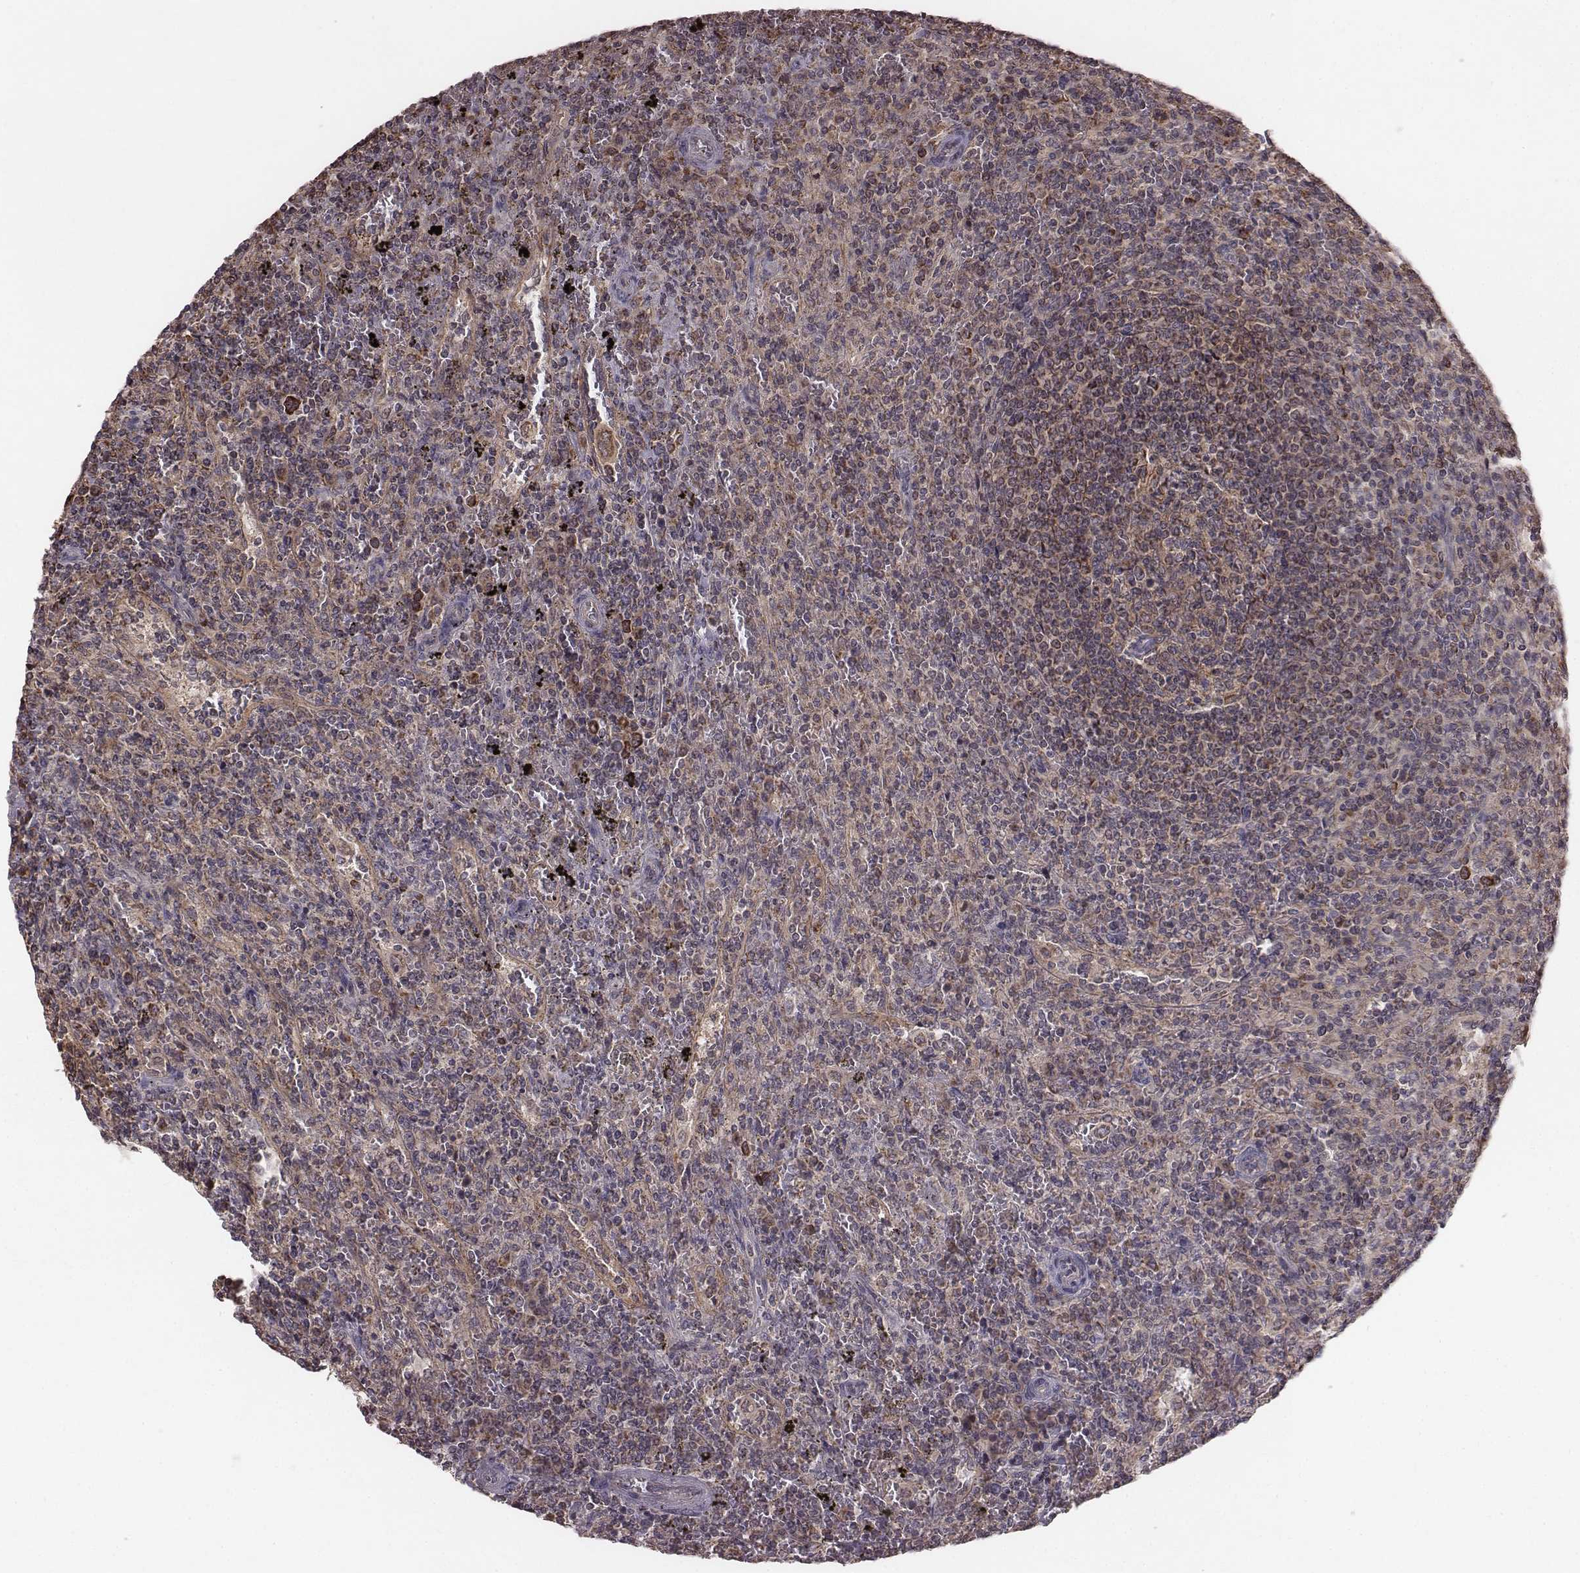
{"staining": {"intensity": "weak", "quantity": ">75%", "location": "cytoplasmic/membranous"}, "tissue": "lymphoma", "cell_type": "Tumor cells", "image_type": "cancer", "snomed": [{"axis": "morphology", "description": "Malignant lymphoma, non-Hodgkin's type, Low grade"}, {"axis": "topography", "description": "Spleen"}], "caption": "Immunohistochemical staining of human lymphoma demonstrates low levels of weak cytoplasmic/membranous positivity in about >75% of tumor cells.", "gene": "PDCD2L", "patient": {"sex": "male", "age": 62}}